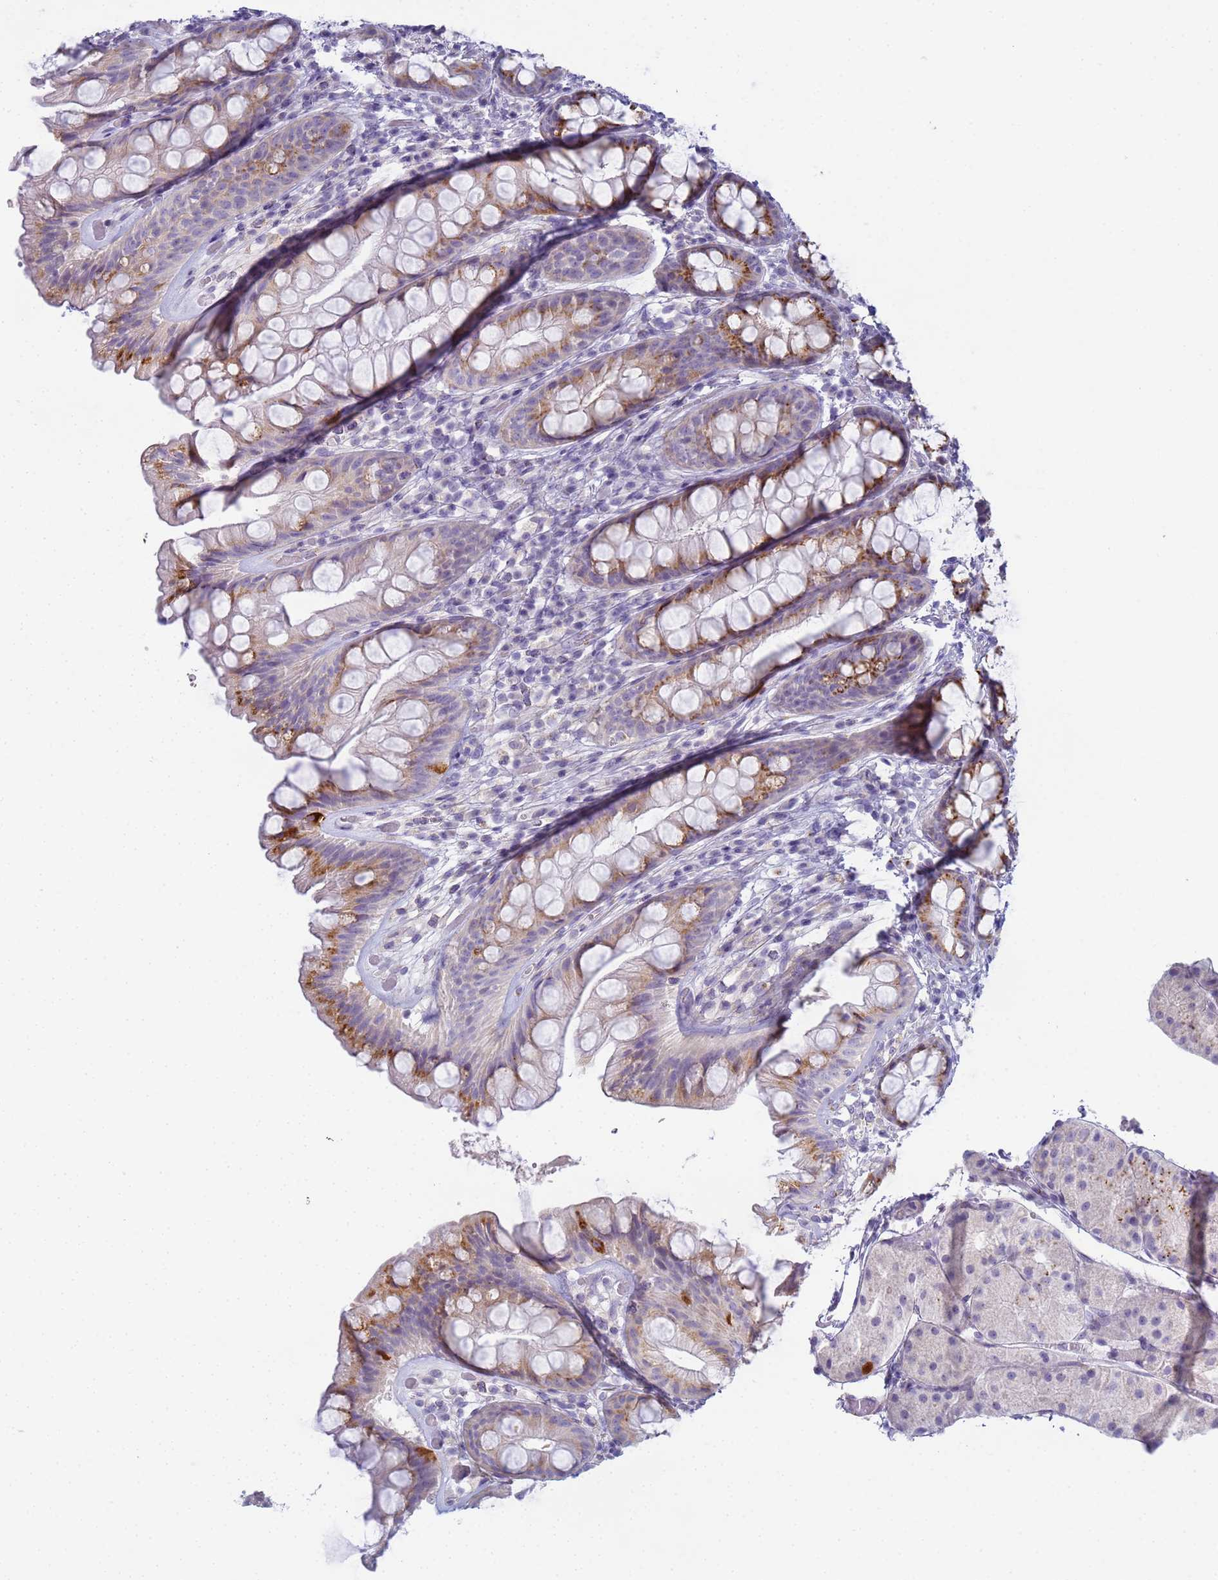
{"staining": {"intensity": "moderate", "quantity": ">75%", "location": "cytoplasmic/membranous"}, "tissue": "rectum", "cell_type": "Glandular cells", "image_type": "normal", "snomed": [{"axis": "morphology", "description": "Normal tissue, NOS"}, {"axis": "topography", "description": "Rectum"}], "caption": "Brown immunohistochemical staining in normal rectum reveals moderate cytoplasmic/membranous positivity in approximately >75% of glandular cells.", "gene": "CR1", "patient": {"sex": "male", "age": 74}}